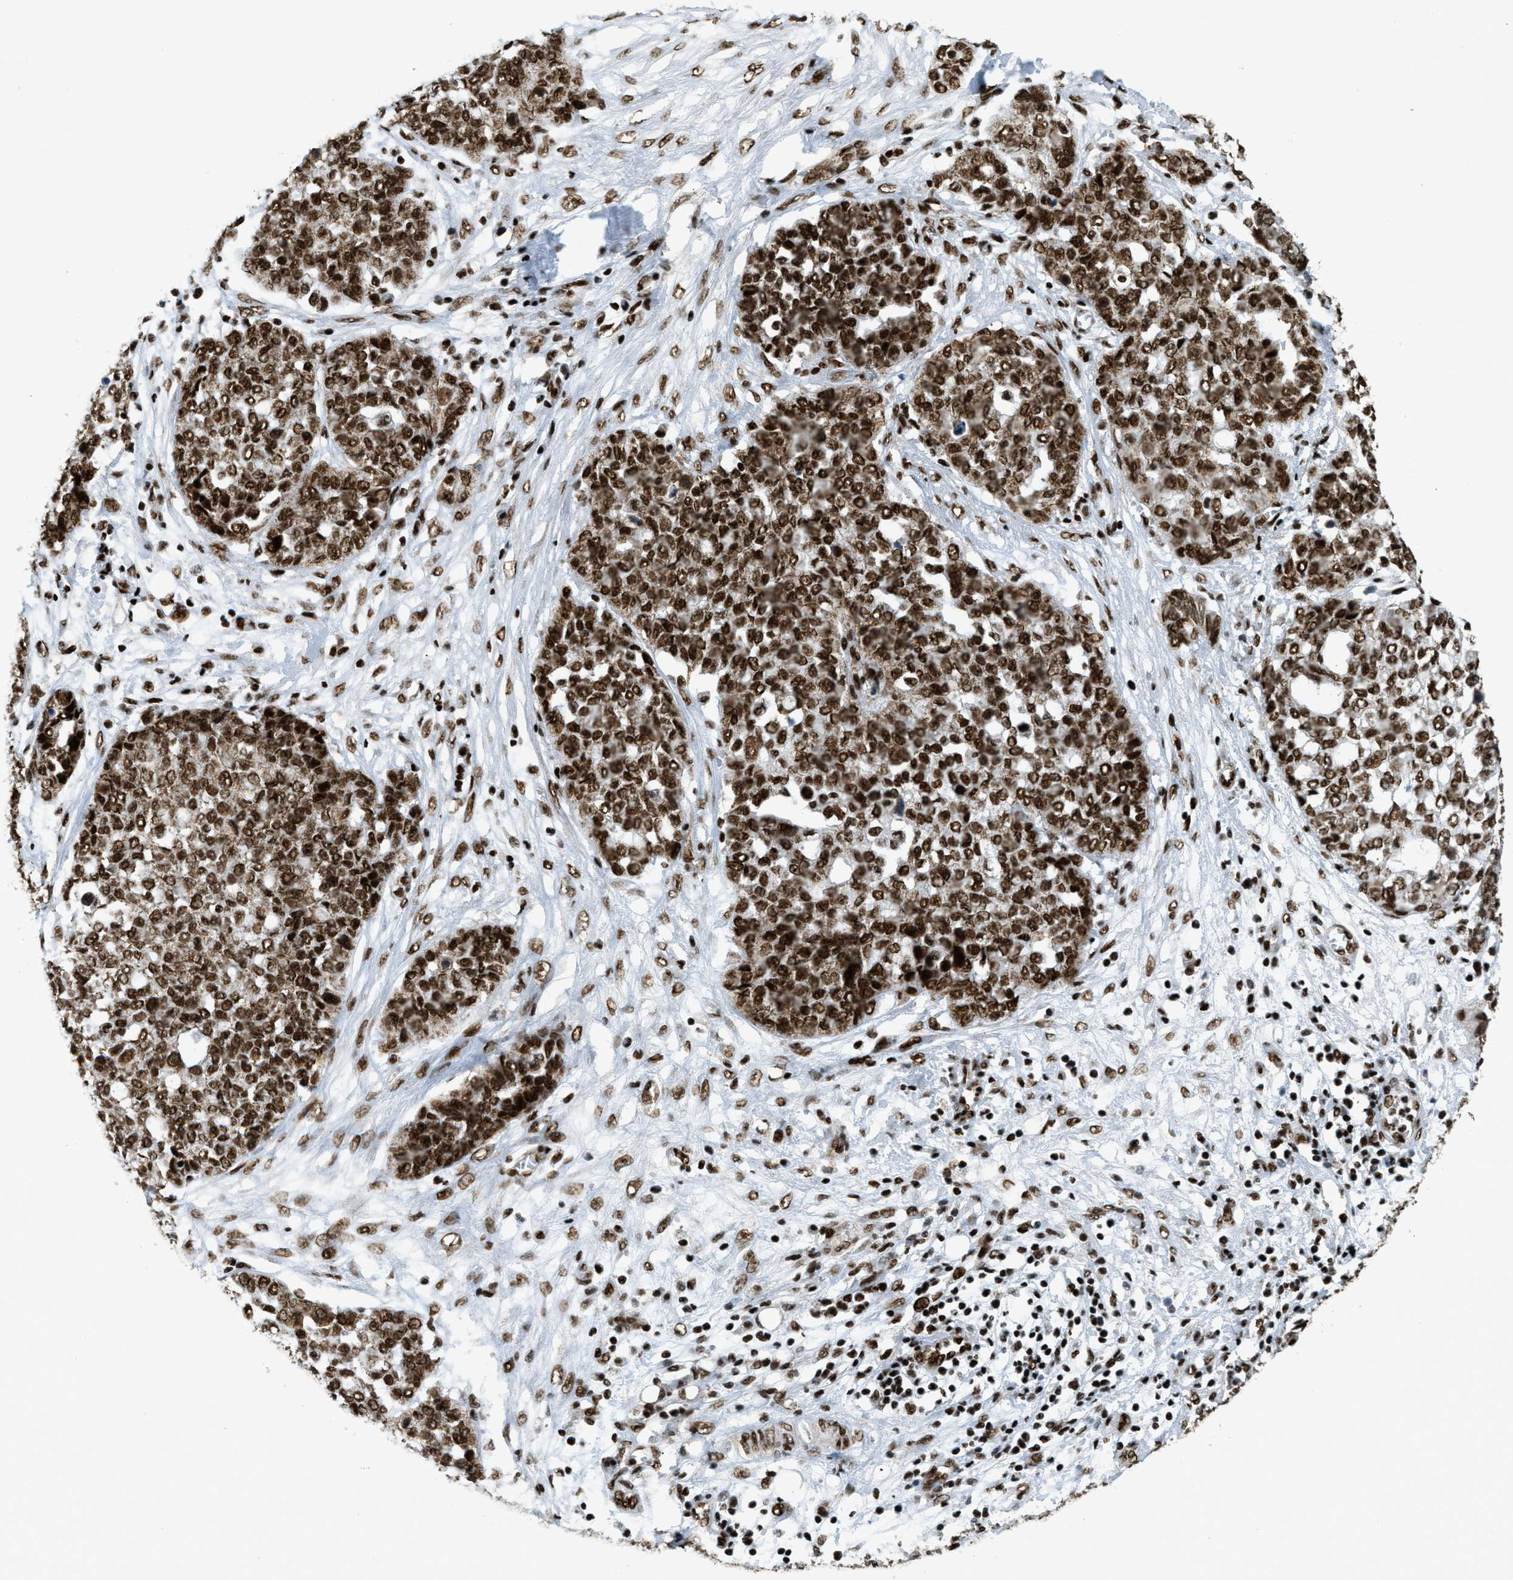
{"staining": {"intensity": "strong", "quantity": ">75%", "location": "cytoplasmic/membranous,nuclear"}, "tissue": "ovarian cancer", "cell_type": "Tumor cells", "image_type": "cancer", "snomed": [{"axis": "morphology", "description": "Cystadenocarcinoma, serous, NOS"}, {"axis": "topography", "description": "Soft tissue"}, {"axis": "topography", "description": "Ovary"}], "caption": "Protein analysis of ovarian cancer (serous cystadenocarcinoma) tissue exhibits strong cytoplasmic/membranous and nuclear staining in about >75% of tumor cells.", "gene": "GABPB1", "patient": {"sex": "female", "age": 57}}